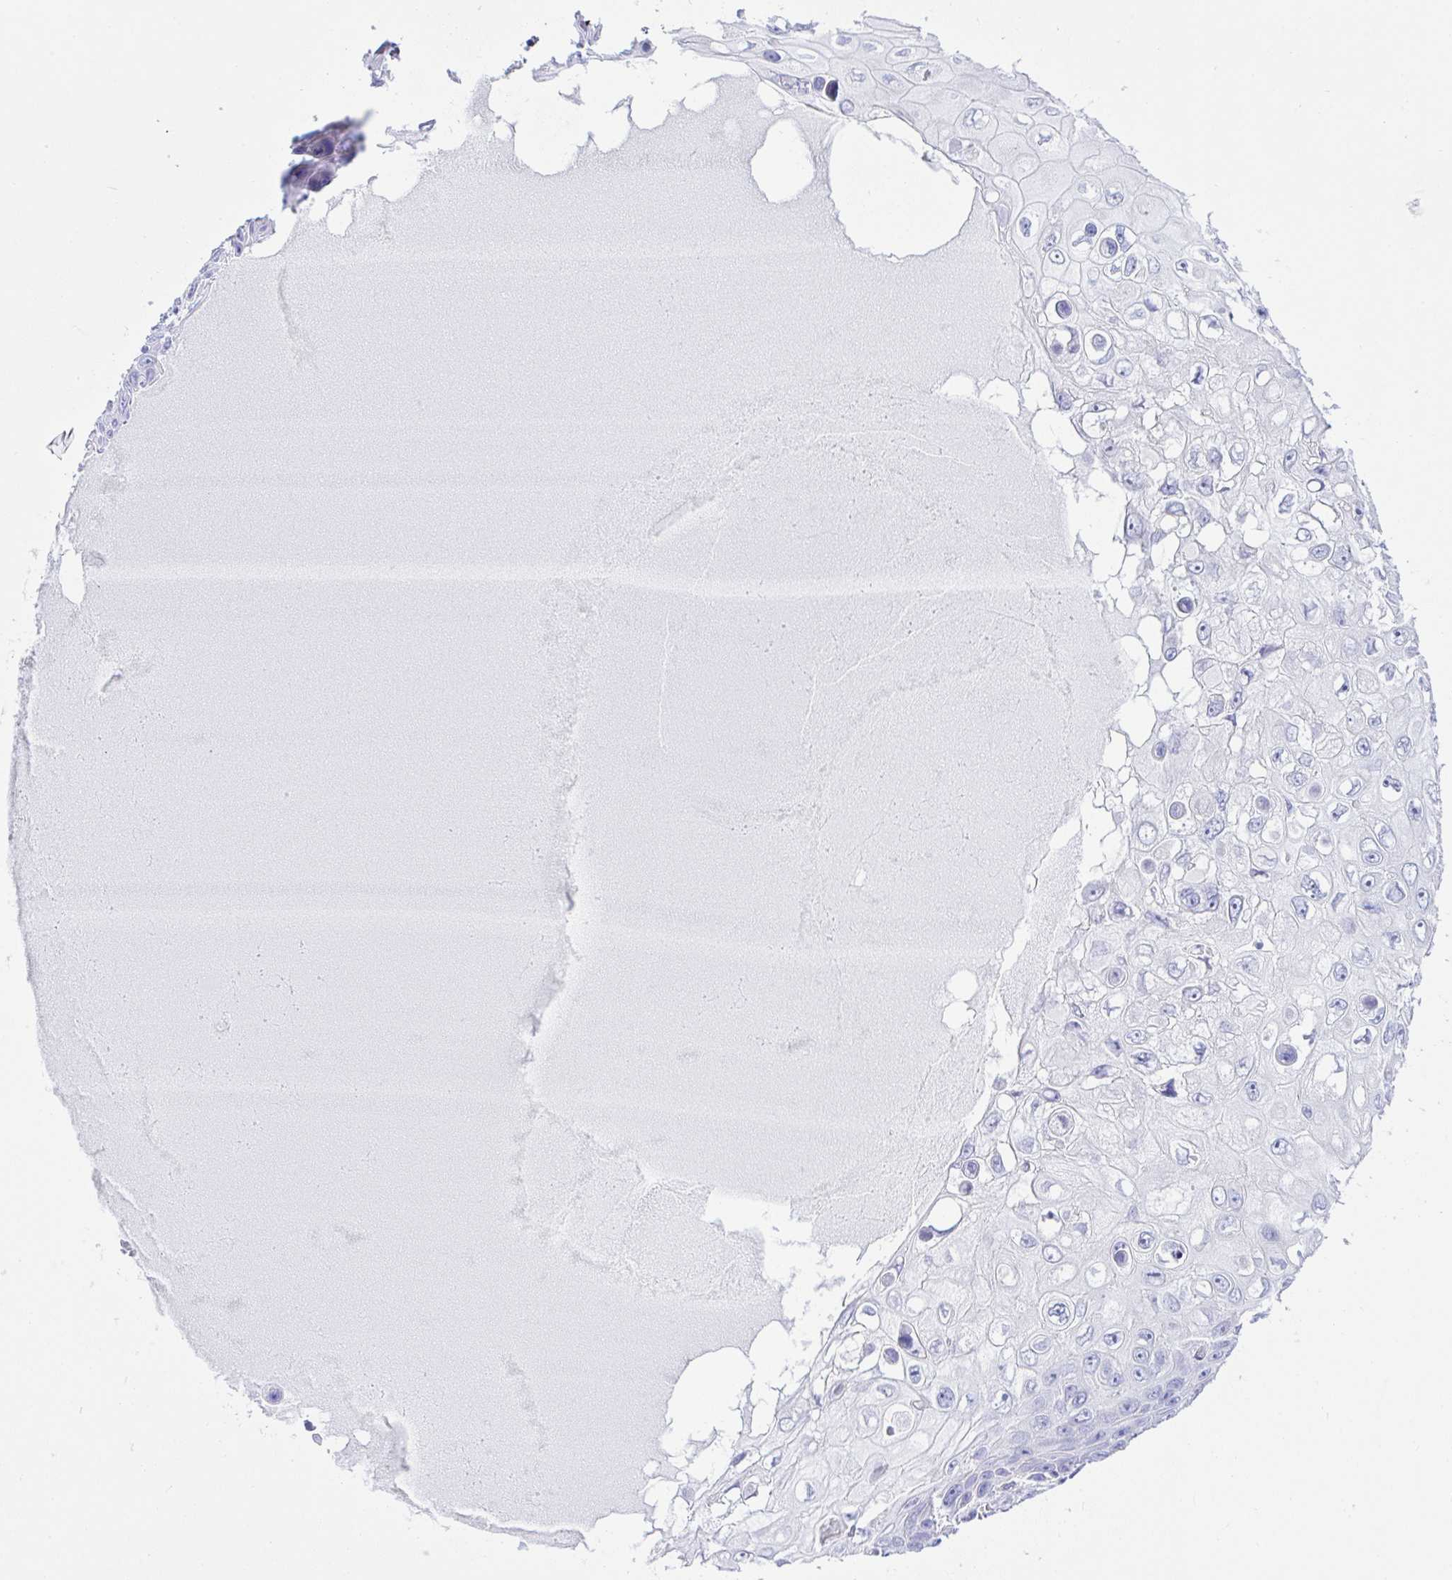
{"staining": {"intensity": "negative", "quantity": "none", "location": "none"}, "tissue": "skin cancer", "cell_type": "Tumor cells", "image_type": "cancer", "snomed": [{"axis": "morphology", "description": "Squamous cell carcinoma, NOS"}, {"axis": "topography", "description": "Skin"}], "caption": "This histopathology image is of skin cancer stained with immunohistochemistry to label a protein in brown with the nuclei are counter-stained blue. There is no staining in tumor cells.", "gene": "SEL1L2", "patient": {"sex": "male", "age": 82}}